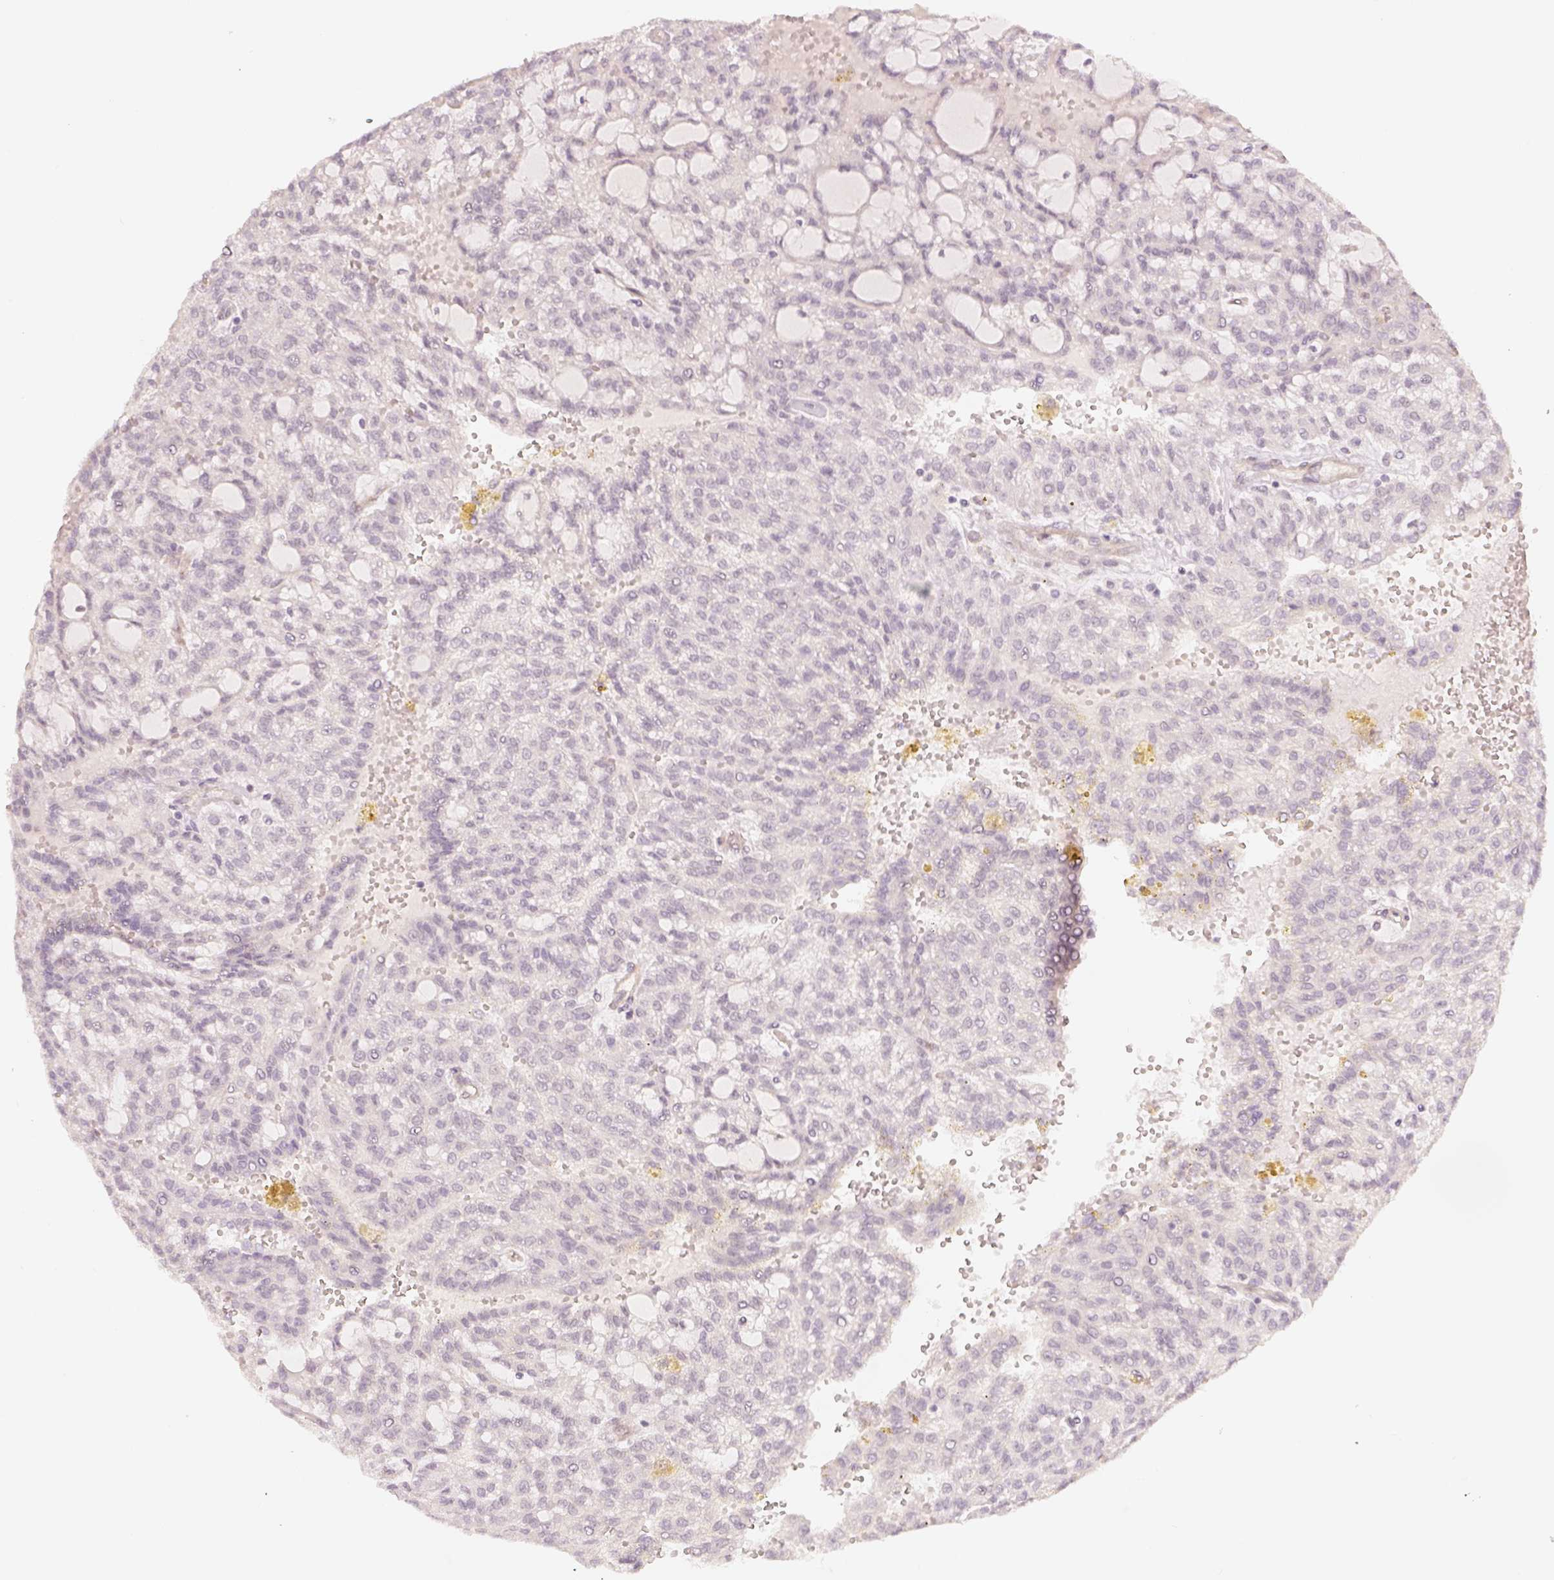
{"staining": {"intensity": "negative", "quantity": "none", "location": "none"}, "tissue": "renal cancer", "cell_type": "Tumor cells", "image_type": "cancer", "snomed": [{"axis": "morphology", "description": "Adenocarcinoma, NOS"}, {"axis": "topography", "description": "Kidney"}], "caption": "This is an immunohistochemistry photomicrograph of renal cancer. There is no expression in tumor cells.", "gene": "EAF2", "patient": {"sex": "male", "age": 63}}